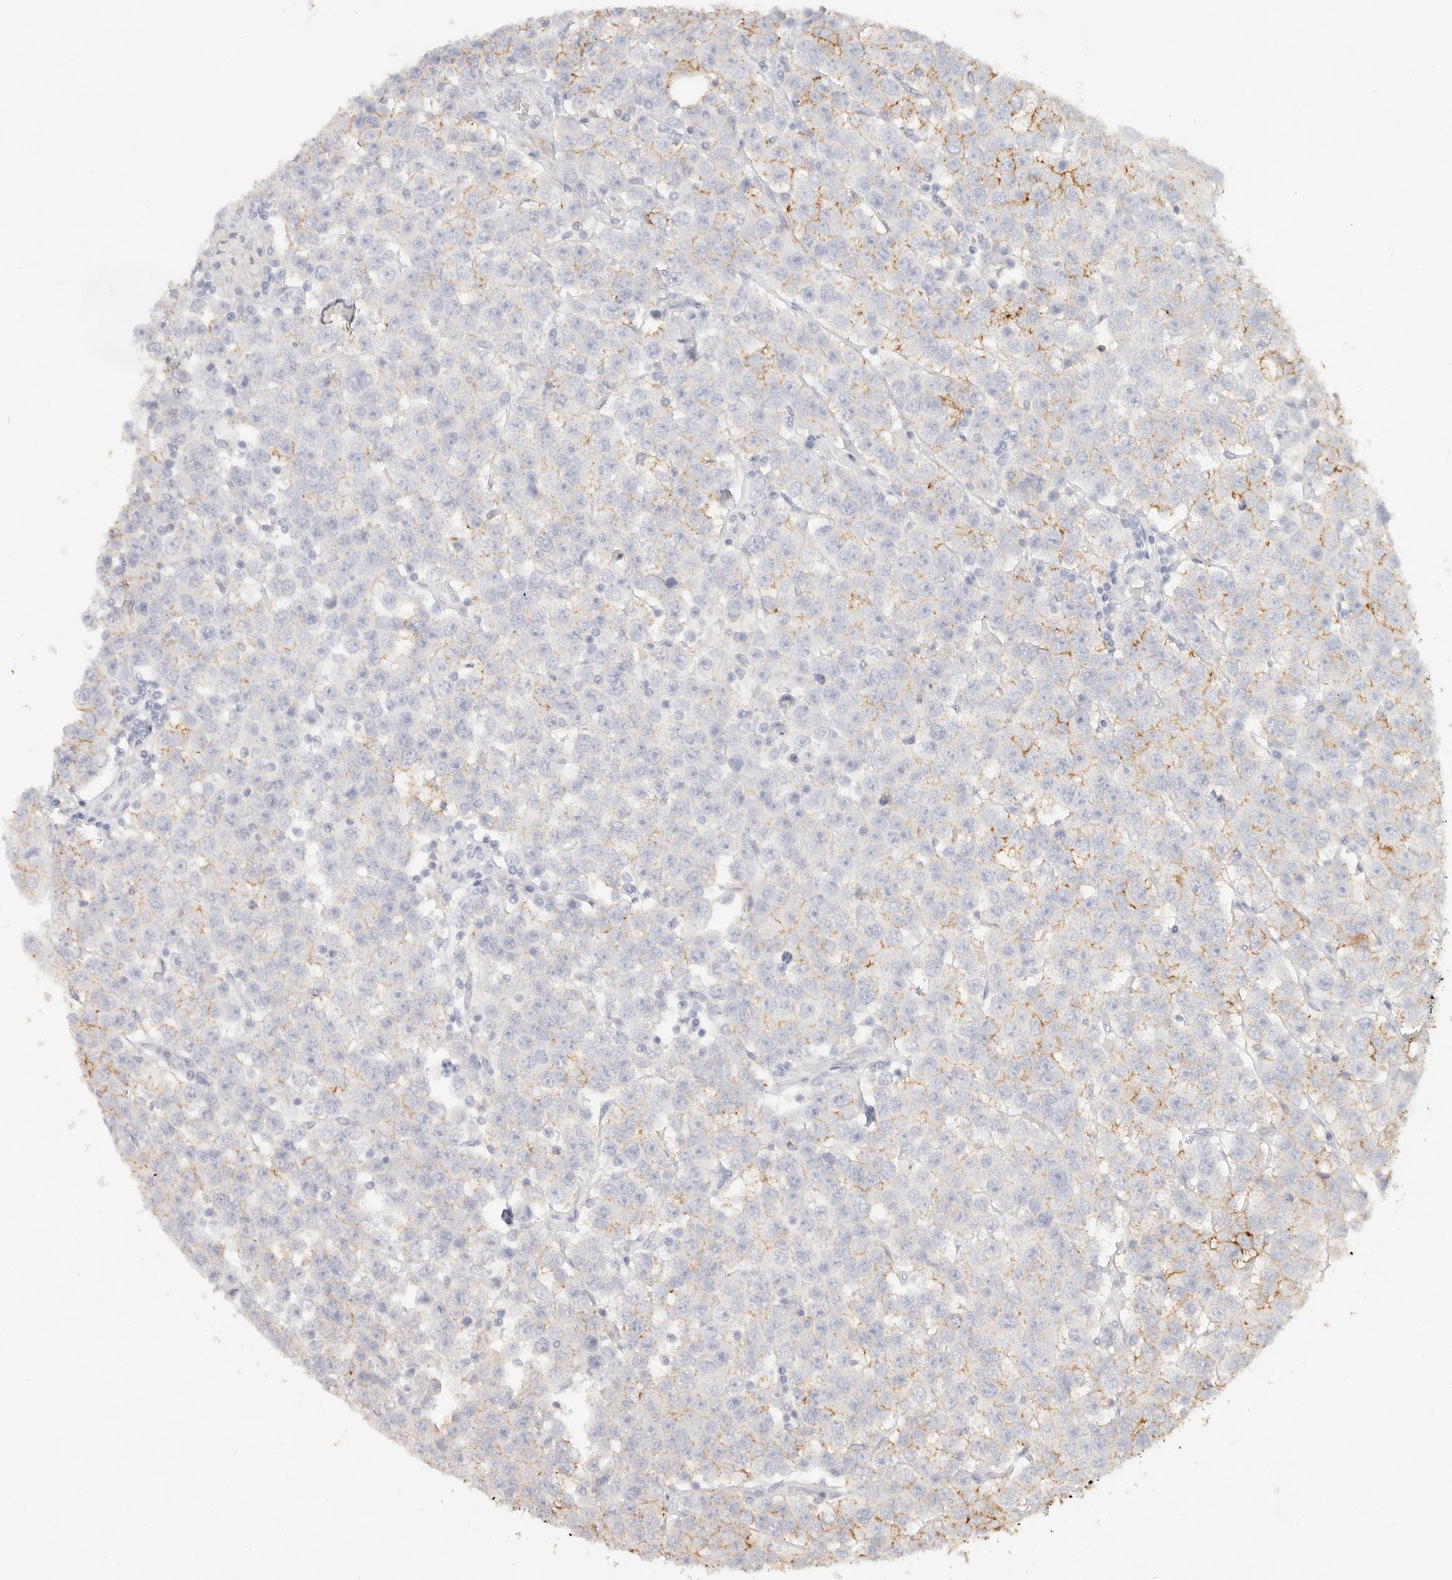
{"staining": {"intensity": "moderate", "quantity": "<25%", "location": "cytoplasmic/membranous"}, "tissue": "testis cancer", "cell_type": "Tumor cells", "image_type": "cancer", "snomed": [{"axis": "morphology", "description": "Seminoma, NOS"}, {"axis": "topography", "description": "Testis"}], "caption": "A low amount of moderate cytoplasmic/membranous expression is identified in about <25% of tumor cells in testis cancer (seminoma) tissue.", "gene": "EPCAM", "patient": {"sex": "male", "age": 28}}